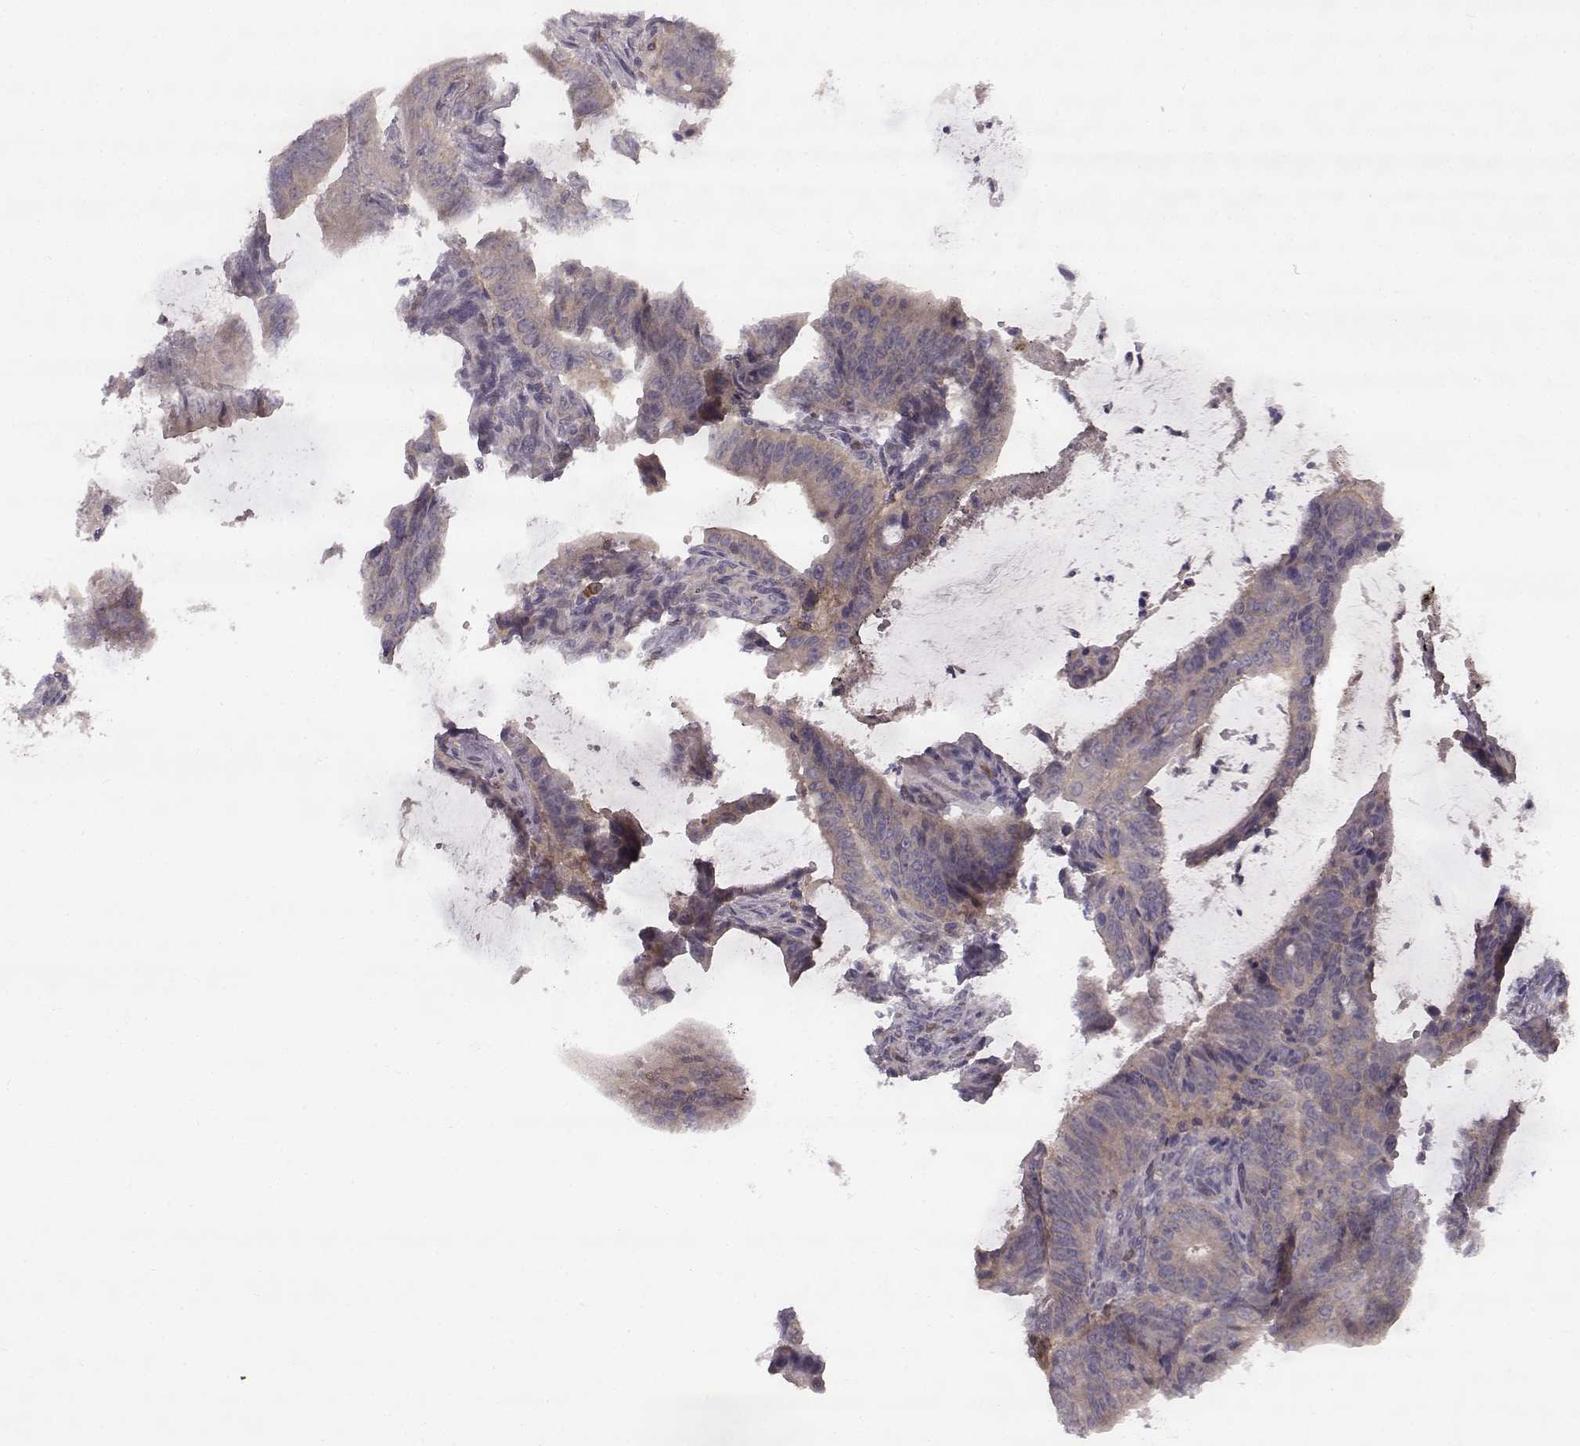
{"staining": {"intensity": "weak", "quantity": ">75%", "location": "cytoplasmic/membranous"}, "tissue": "colorectal cancer", "cell_type": "Tumor cells", "image_type": "cancer", "snomed": [{"axis": "morphology", "description": "Adenocarcinoma, NOS"}, {"axis": "topography", "description": "Colon"}], "caption": "Weak cytoplasmic/membranous positivity for a protein is present in approximately >75% of tumor cells of adenocarcinoma (colorectal) using immunohistochemistry (IHC).", "gene": "SPAG17", "patient": {"sex": "female", "age": 43}}